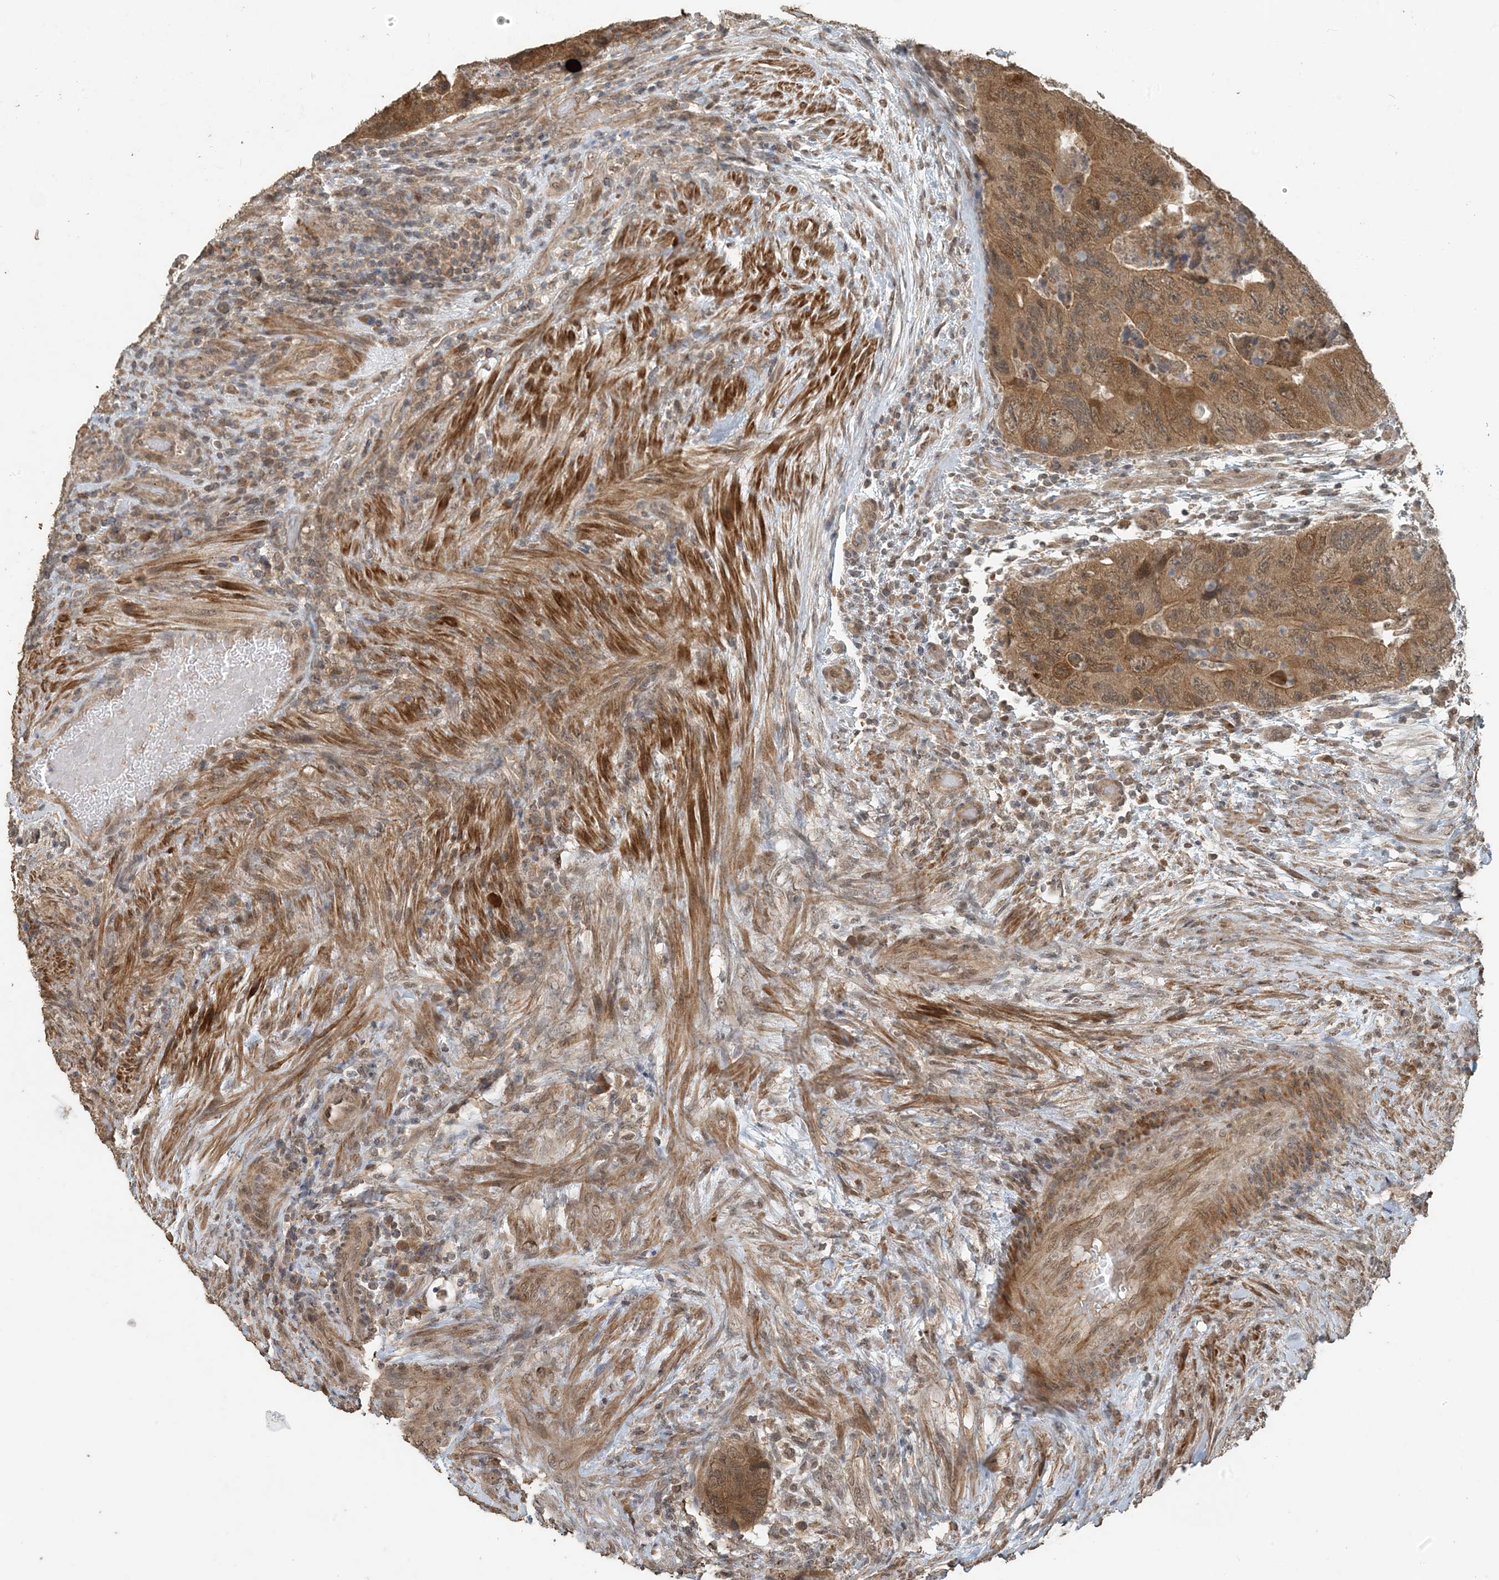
{"staining": {"intensity": "moderate", "quantity": ">75%", "location": "cytoplasmic/membranous,nuclear"}, "tissue": "colorectal cancer", "cell_type": "Tumor cells", "image_type": "cancer", "snomed": [{"axis": "morphology", "description": "Adenocarcinoma, NOS"}, {"axis": "topography", "description": "Rectum"}], "caption": "Tumor cells show medium levels of moderate cytoplasmic/membranous and nuclear expression in approximately >75% of cells in colorectal cancer (adenocarcinoma).", "gene": "ZC3H12A", "patient": {"sex": "male", "age": 63}}